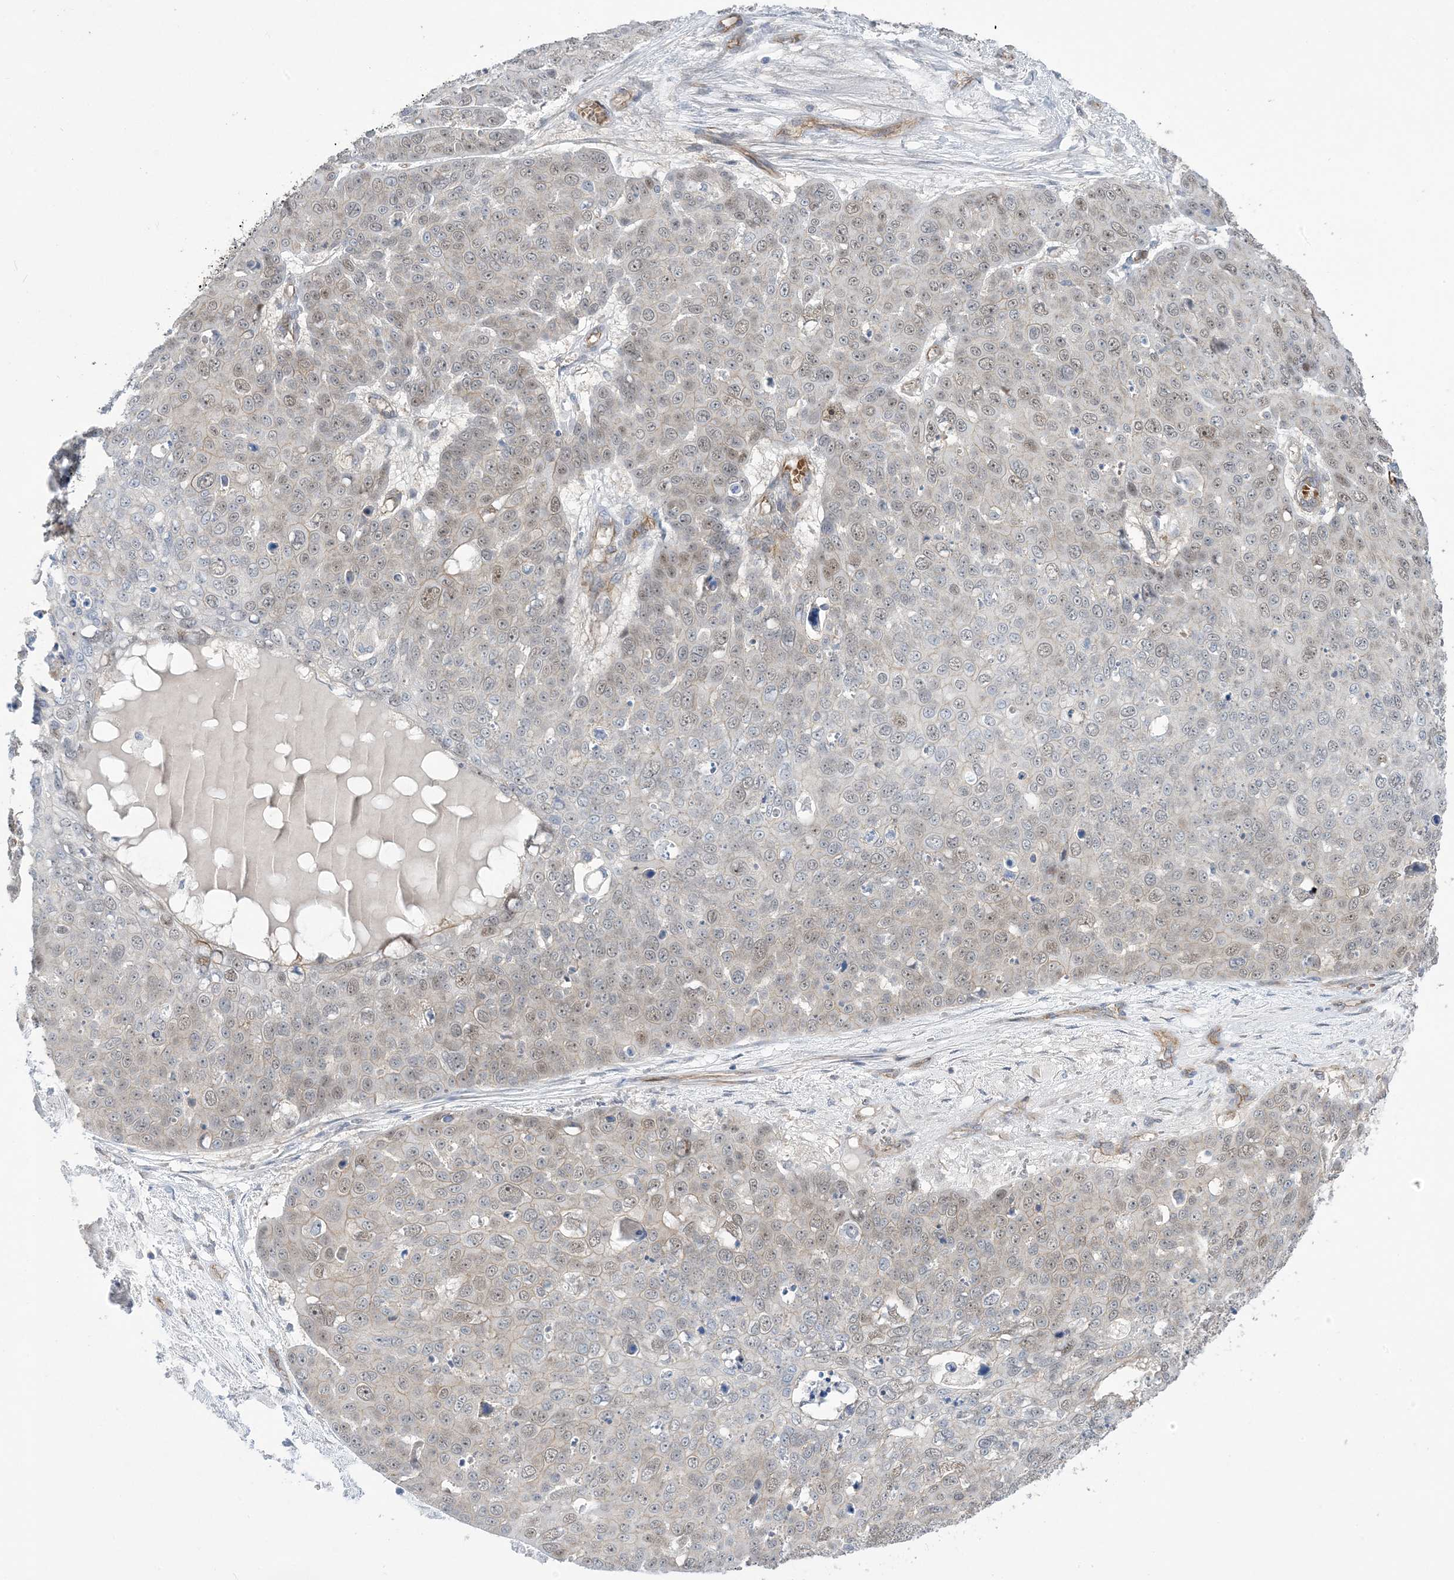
{"staining": {"intensity": "negative", "quantity": "none", "location": "none"}, "tissue": "skin cancer", "cell_type": "Tumor cells", "image_type": "cancer", "snomed": [{"axis": "morphology", "description": "Squamous cell carcinoma, NOS"}, {"axis": "topography", "description": "Skin"}], "caption": "The immunohistochemistry histopathology image has no significant staining in tumor cells of skin cancer tissue.", "gene": "AOC1", "patient": {"sex": "male", "age": 71}}